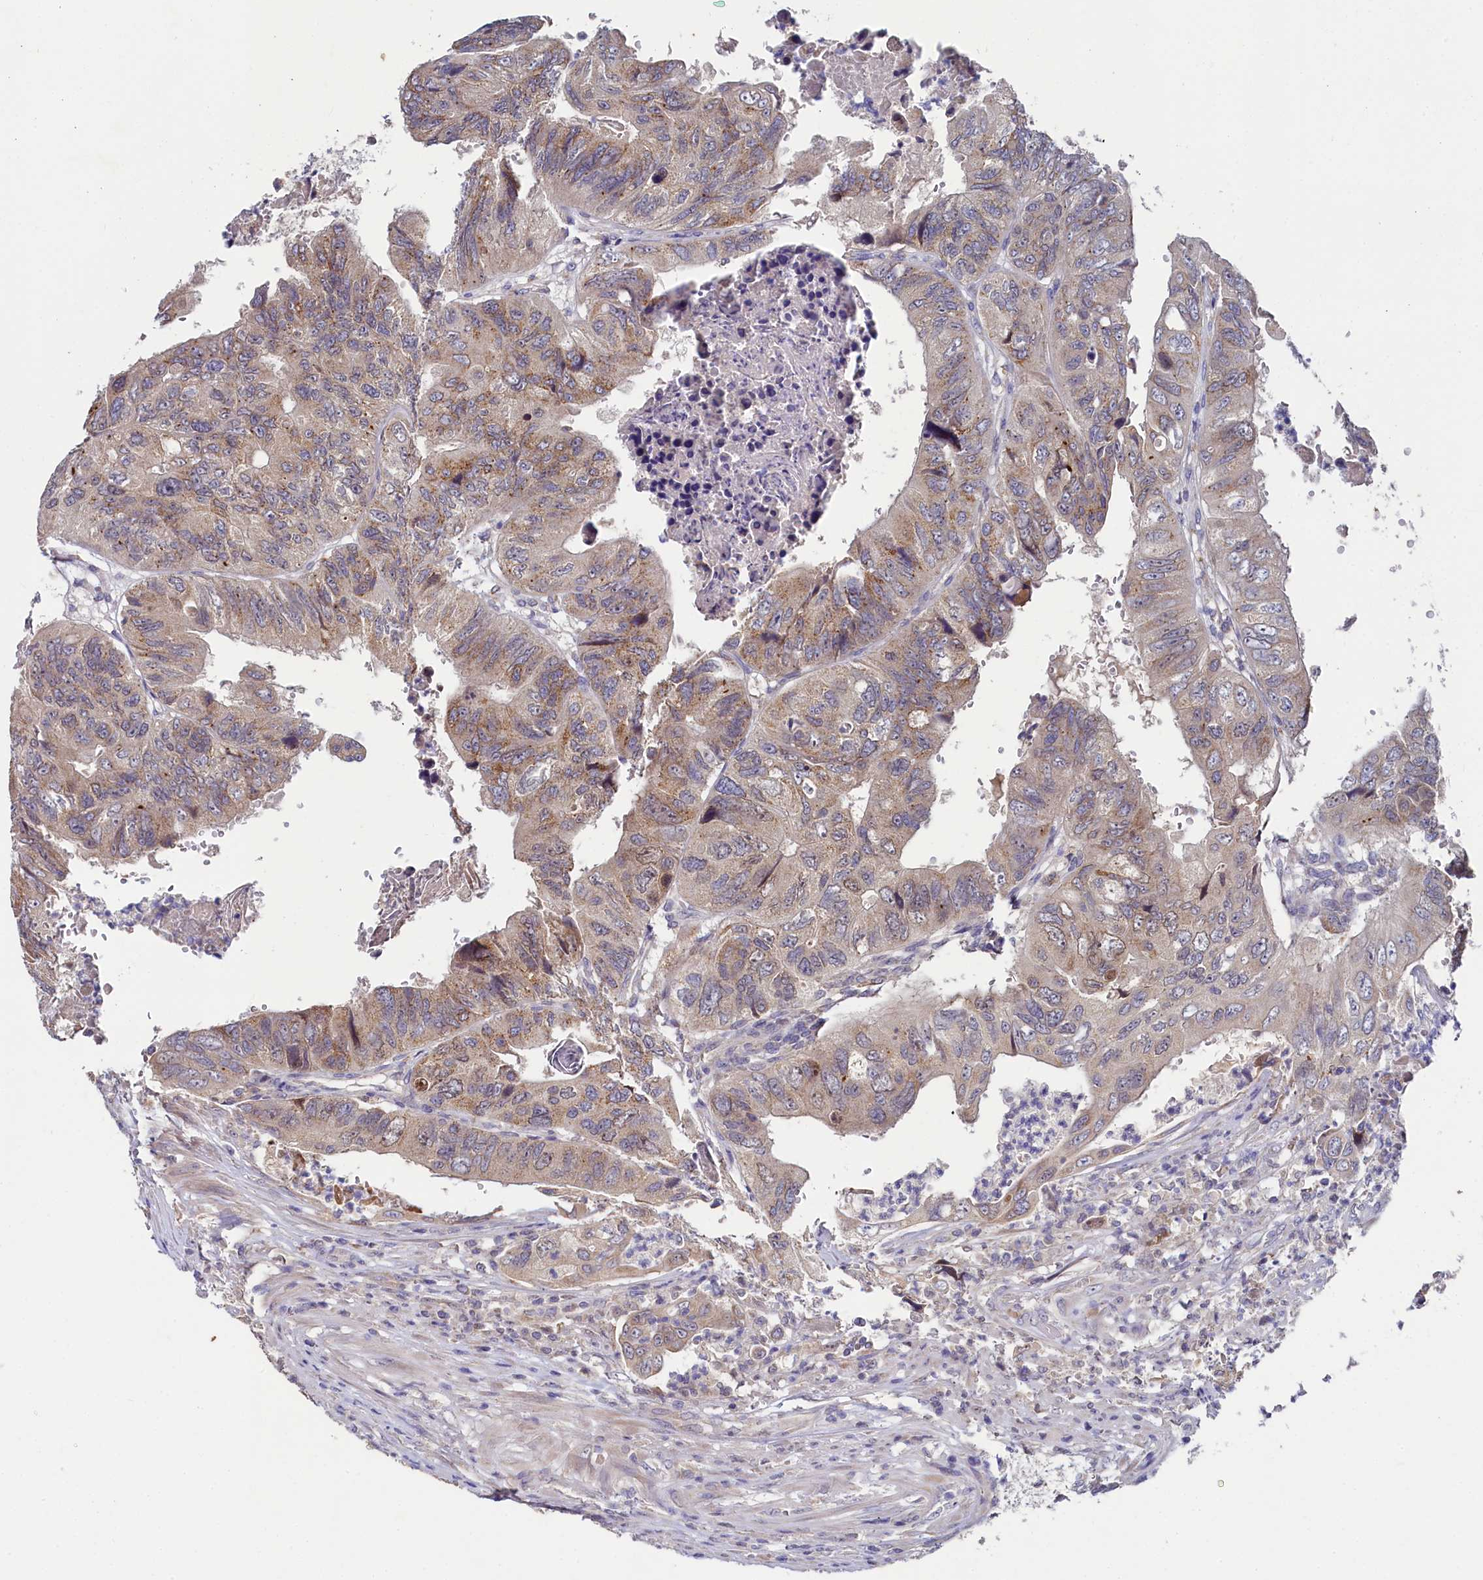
{"staining": {"intensity": "weak", "quantity": "25%-75%", "location": "cytoplasmic/membranous"}, "tissue": "colorectal cancer", "cell_type": "Tumor cells", "image_type": "cancer", "snomed": [{"axis": "morphology", "description": "Adenocarcinoma, NOS"}, {"axis": "topography", "description": "Rectum"}], "caption": "Immunohistochemistry staining of adenocarcinoma (colorectal), which exhibits low levels of weak cytoplasmic/membranous positivity in approximately 25%-75% of tumor cells indicating weak cytoplasmic/membranous protein staining. The staining was performed using DAB (brown) for protein detection and nuclei were counterstained in hematoxylin (blue).", "gene": "SPINK9", "patient": {"sex": "male", "age": 63}}